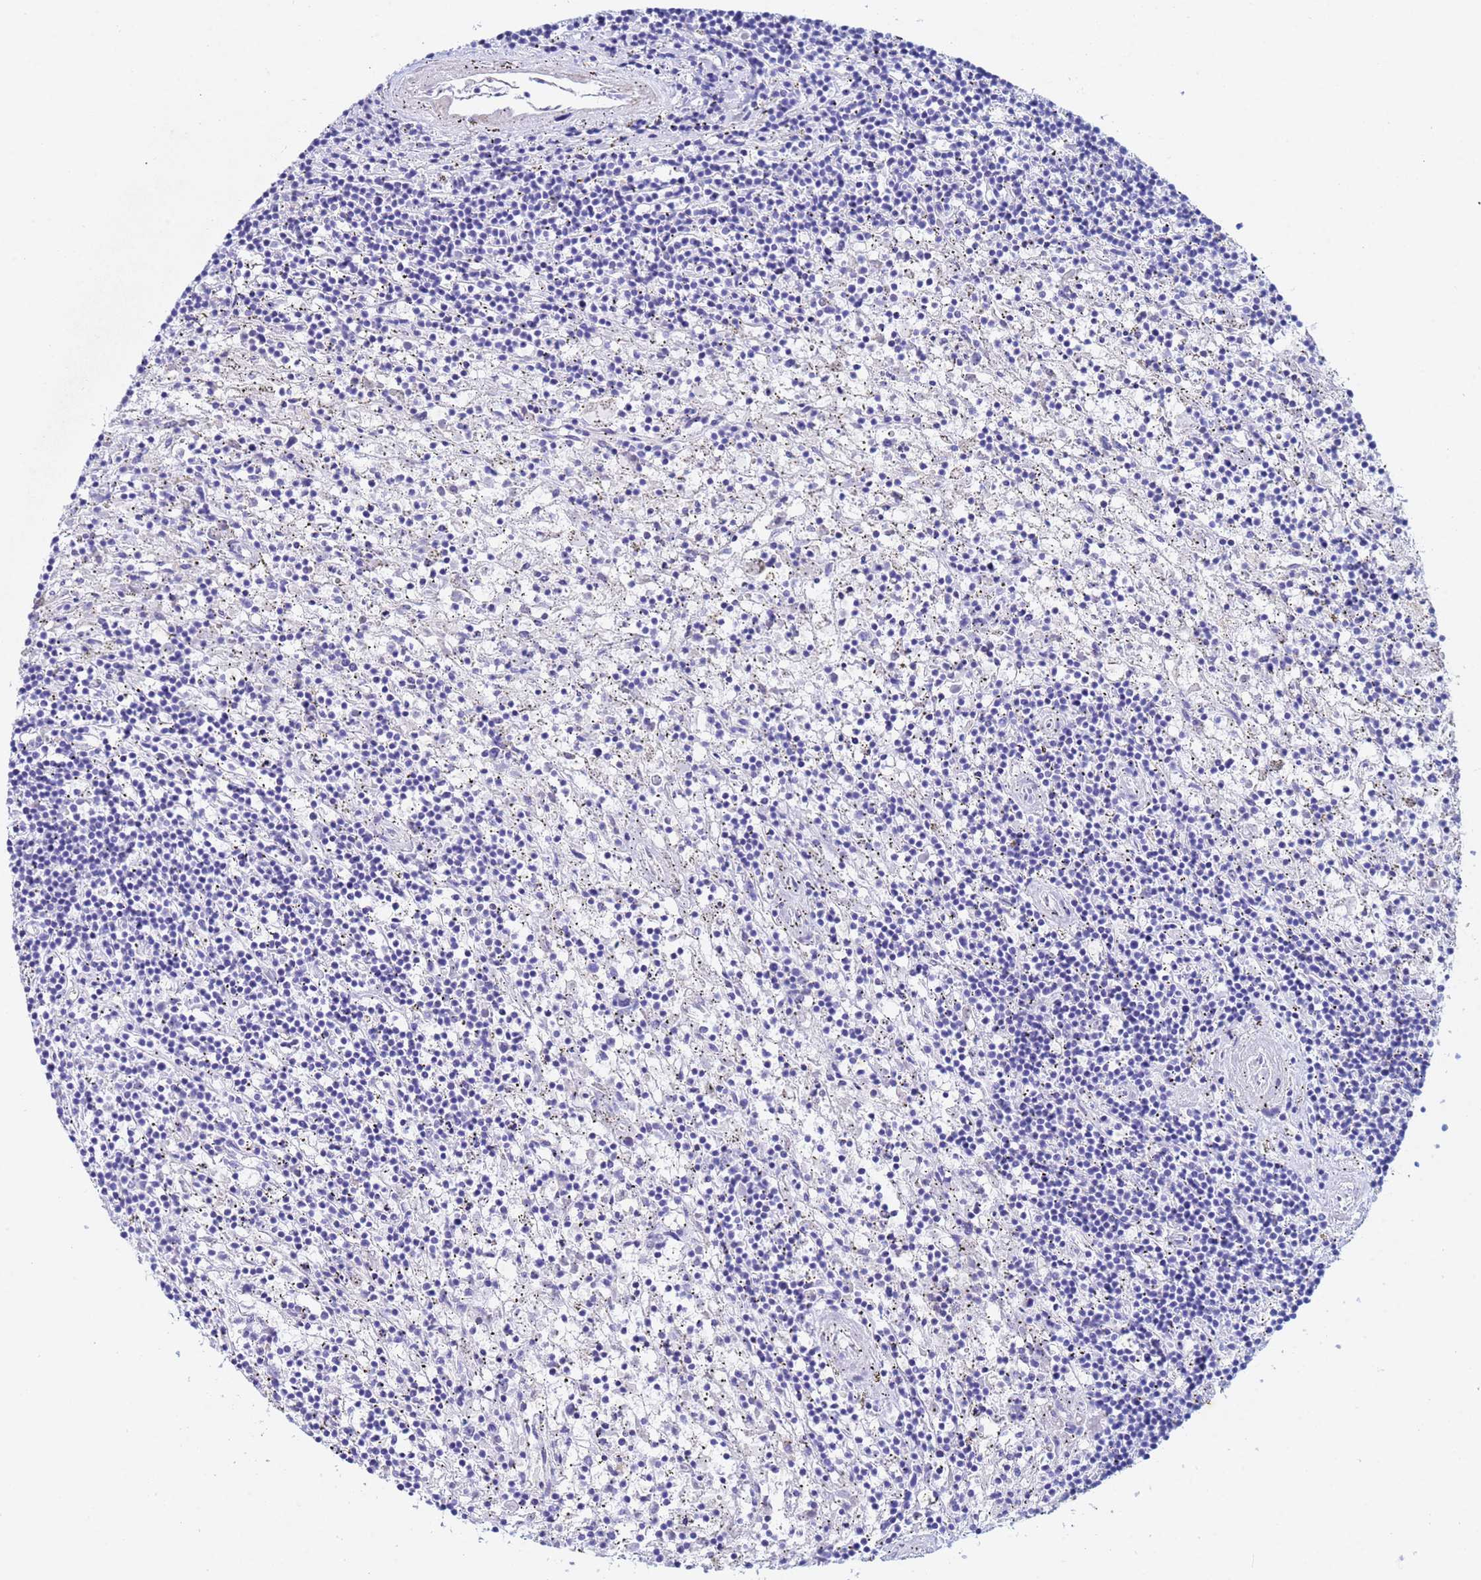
{"staining": {"intensity": "negative", "quantity": "none", "location": "none"}, "tissue": "lymphoma", "cell_type": "Tumor cells", "image_type": "cancer", "snomed": [{"axis": "morphology", "description": "Malignant lymphoma, non-Hodgkin's type, Low grade"}, {"axis": "topography", "description": "Spleen"}], "caption": "An image of human lymphoma is negative for staining in tumor cells.", "gene": "CSTB", "patient": {"sex": "male", "age": 76}}